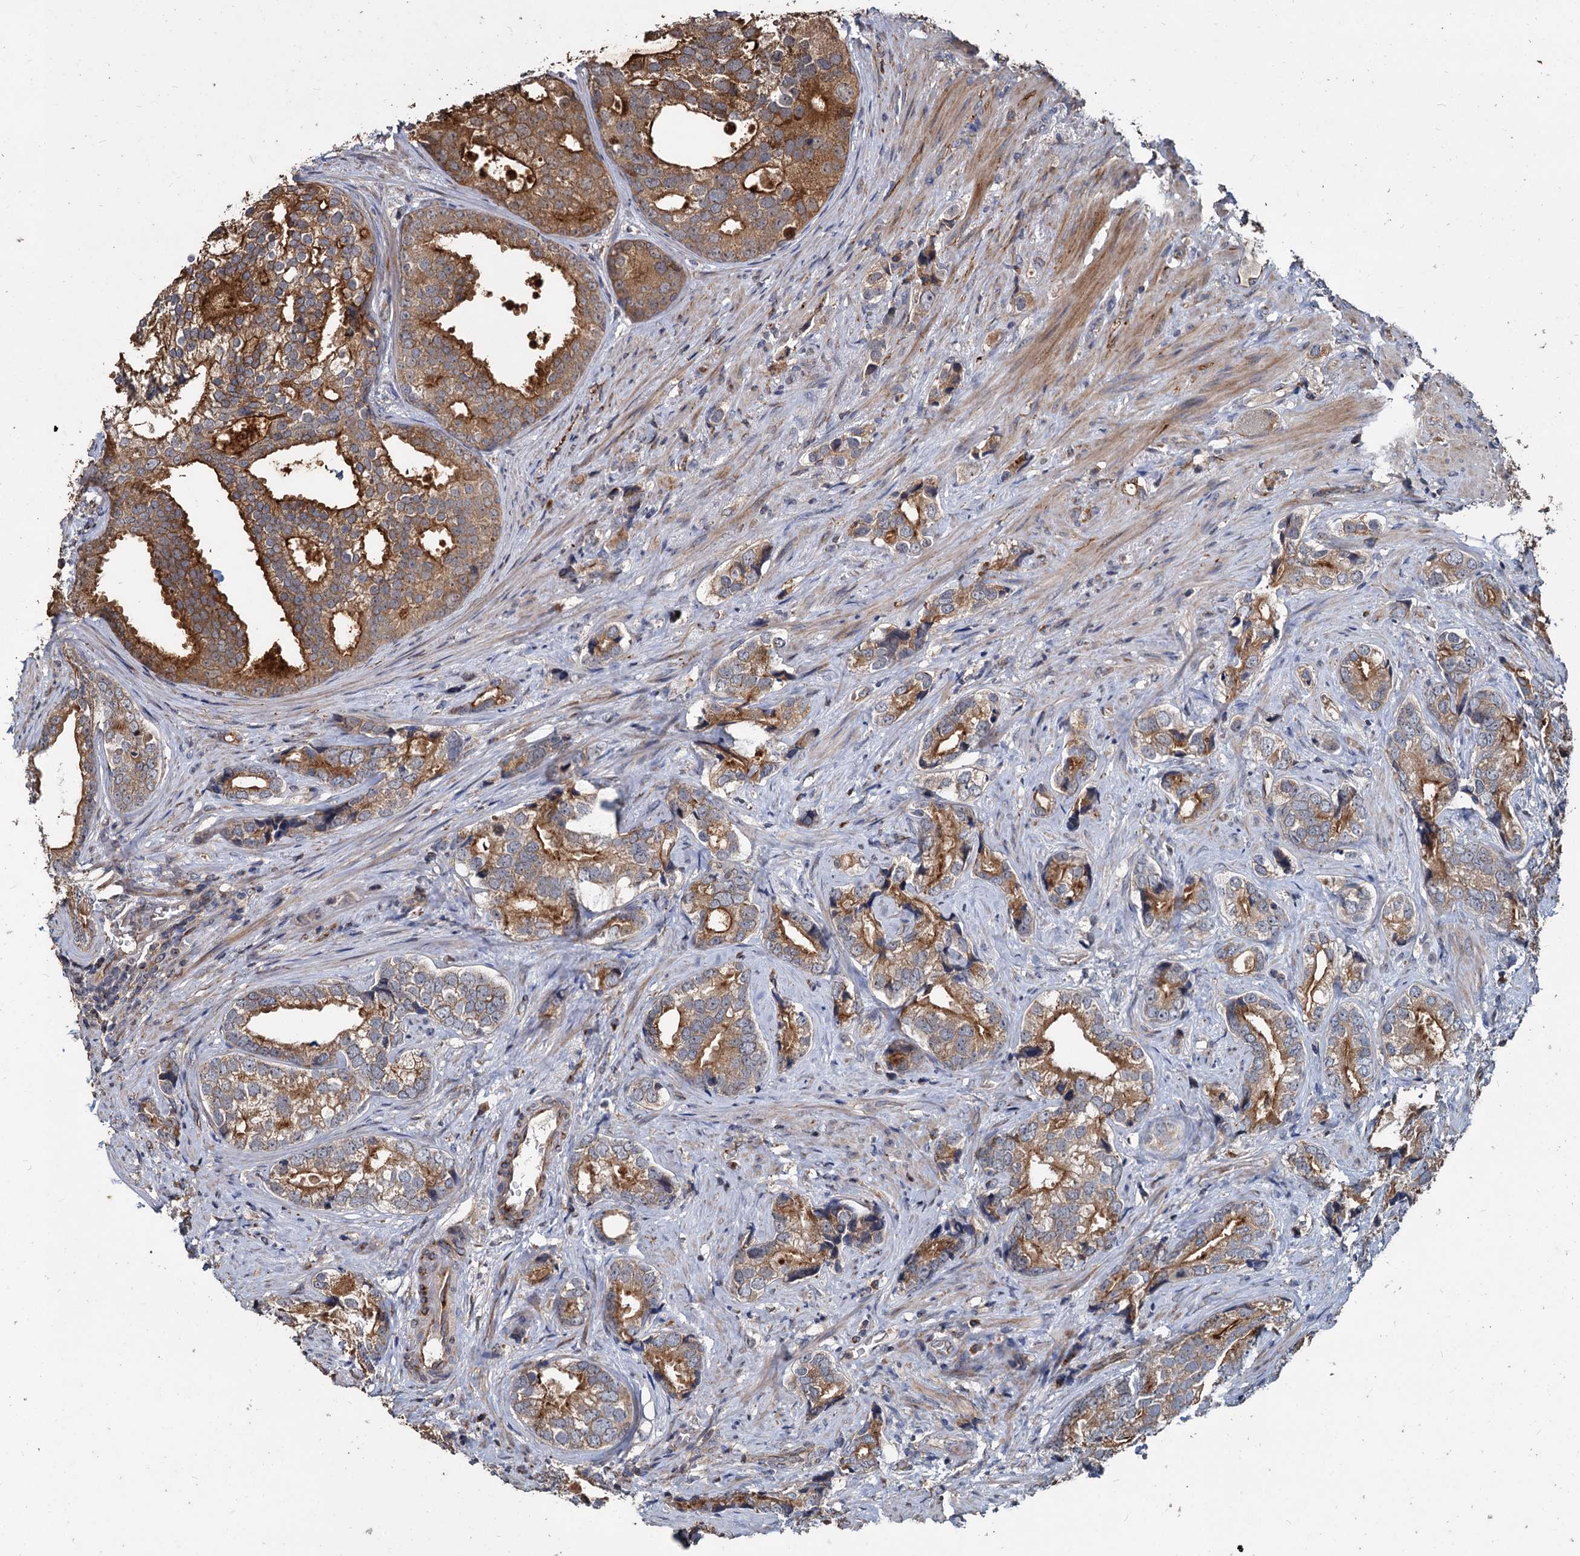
{"staining": {"intensity": "moderate", "quantity": ">75%", "location": "cytoplasmic/membranous"}, "tissue": "prostate cancer", "cell_type": "Tumor cells", "image_type": "cancer", "snomed": [{"axis": "morphology", "description": "Adenocarcinoma, High grade"}, {"axis": "topography", "description": "Prostate"}], "caption": "A micrograph showing moderate cytoplasmic/membranous staining in about >75% of tumor cells in high-grade adenocarcinoma (prostate), as visualized by brown immunohistochemical staining.", "gene": "DEPDC4", "patient": {"sex": "male", "age": 75}}